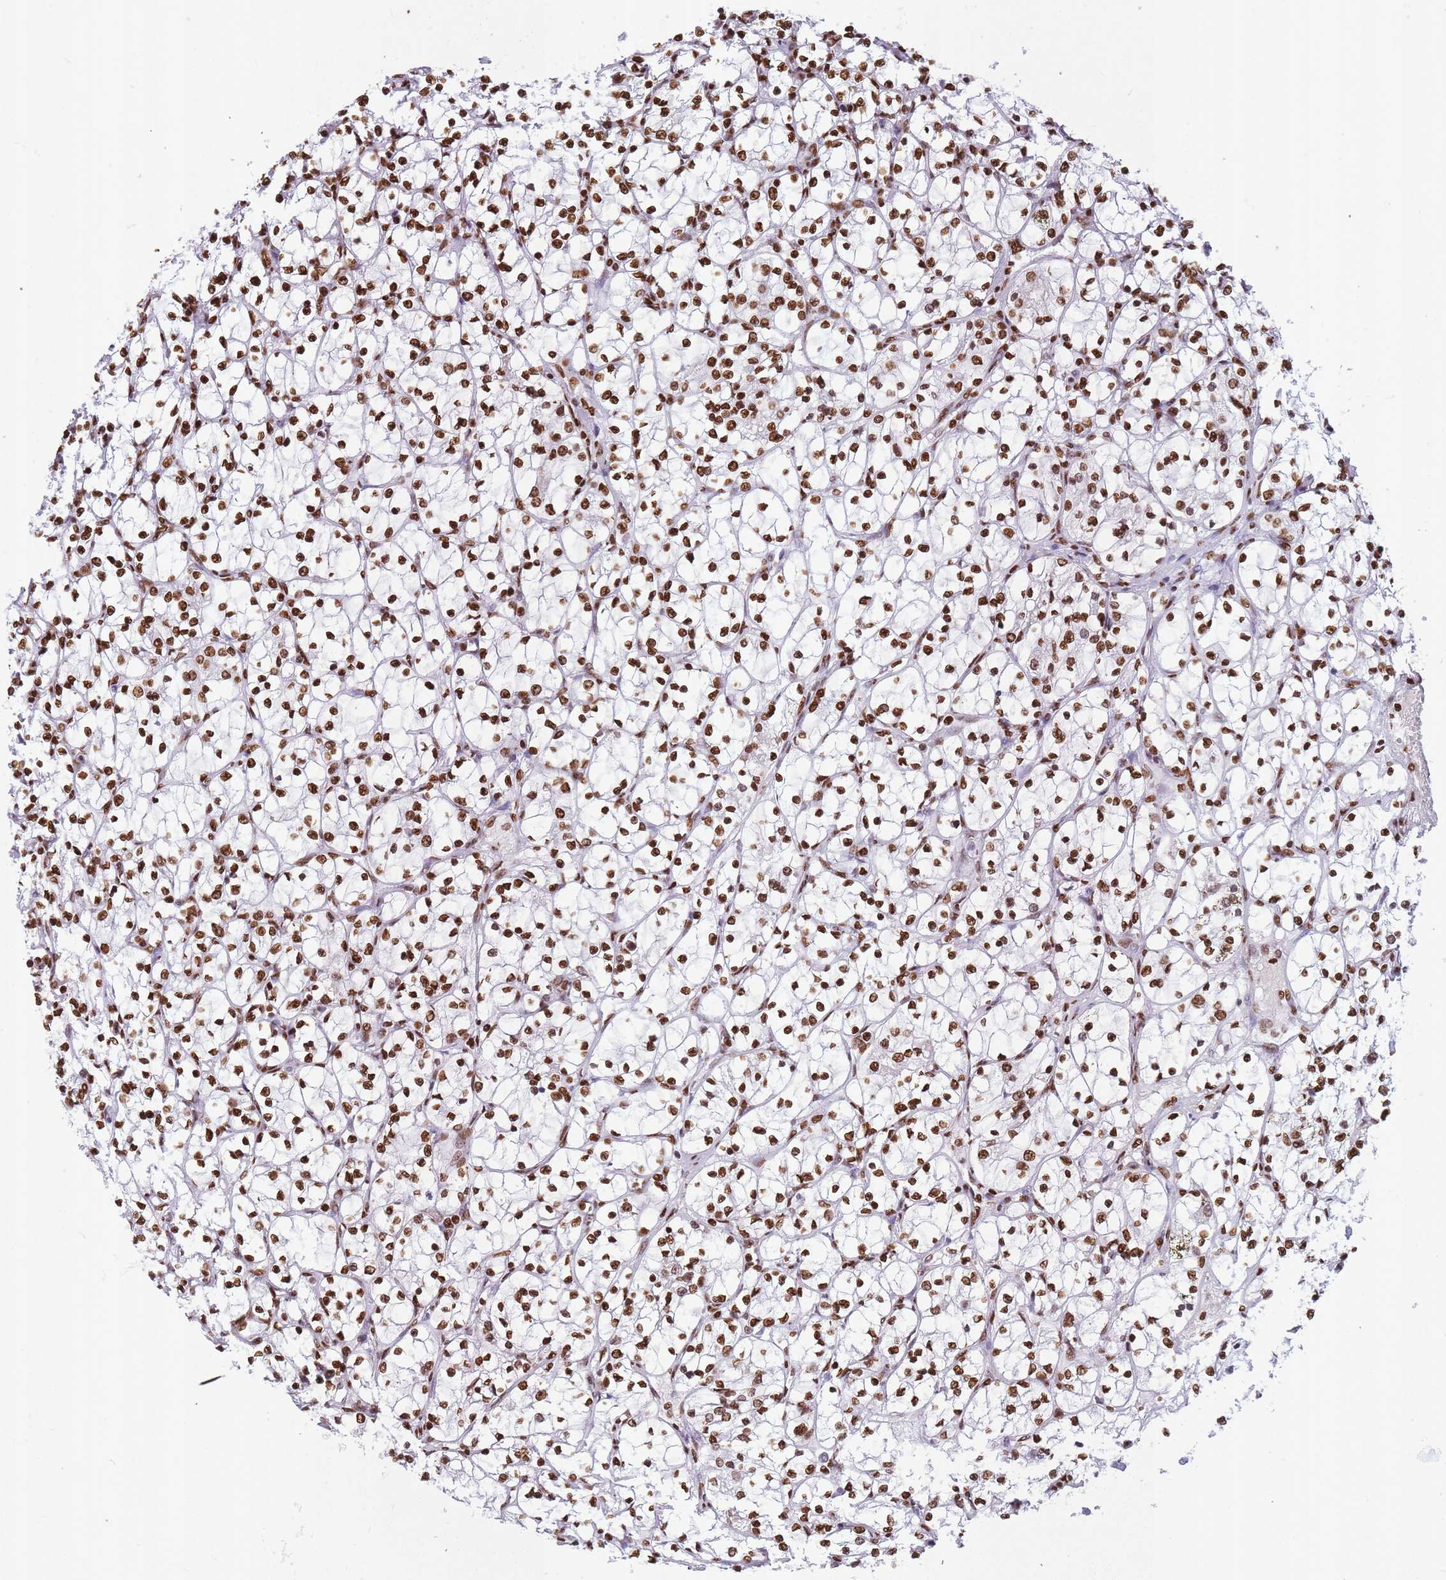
{"staining": {"intensity": "strong", "quantity": ">75%", "location": "nuclear"}, "tissue": "renal cancer", "cell_type": "Tumor cells", "image_type": "cancer", "snomed": [{"axis": "morphology", "description": "Adenocarcinoma, NOS"}, {"axis": "topography", "description": "Kidney"}], "caption": "Renal cancer (adenocarcinoma) was stained to show a protein in brown. There is high levels of strong nuclear staining in about >75% of tumor cells.", "gene": "HNRNPUL1", "patient": {"sex": "female", "age": 69}}